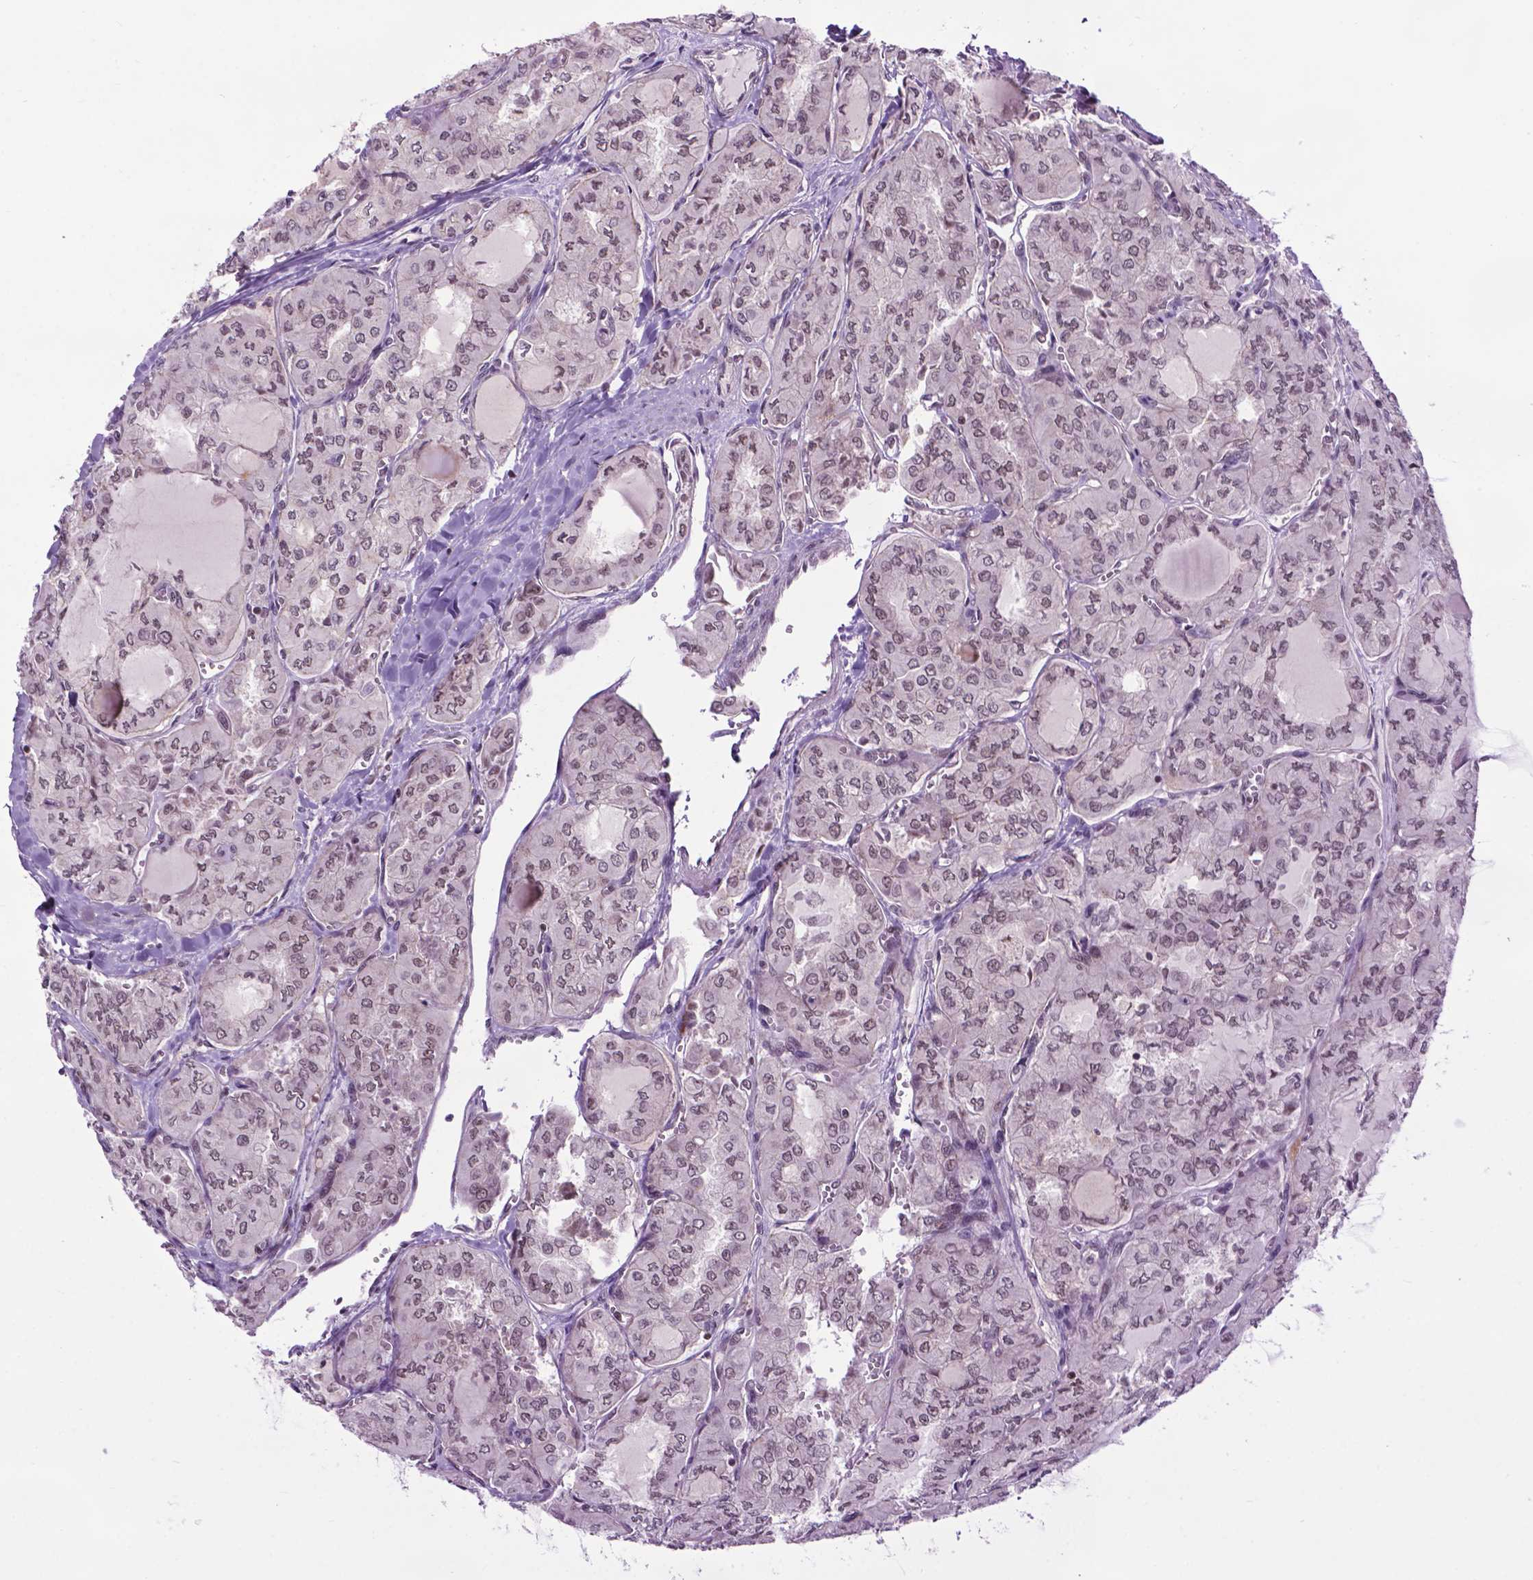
{"staining": {"intensity": "weak", "quantity": "25%-75%", "location": "nuclear"}, "tissue": "thyroid cancer", "cell_type": "Tumor cells", "image_type": "cancer", "snomed": [{"axis": "morphology", "description": "Papillary adenocarcinoma, NOS"}, {"axis": "topography", "description": "Thyroid gland"}], "caption": "Protein staining exhibits weak nuclear staining in approximately 25%-75% of tumor cells in thyroid cancer (papillary adenocarcinoma).", "gene": "EAF1", "patient": {"sex": "male", "age": 20}}